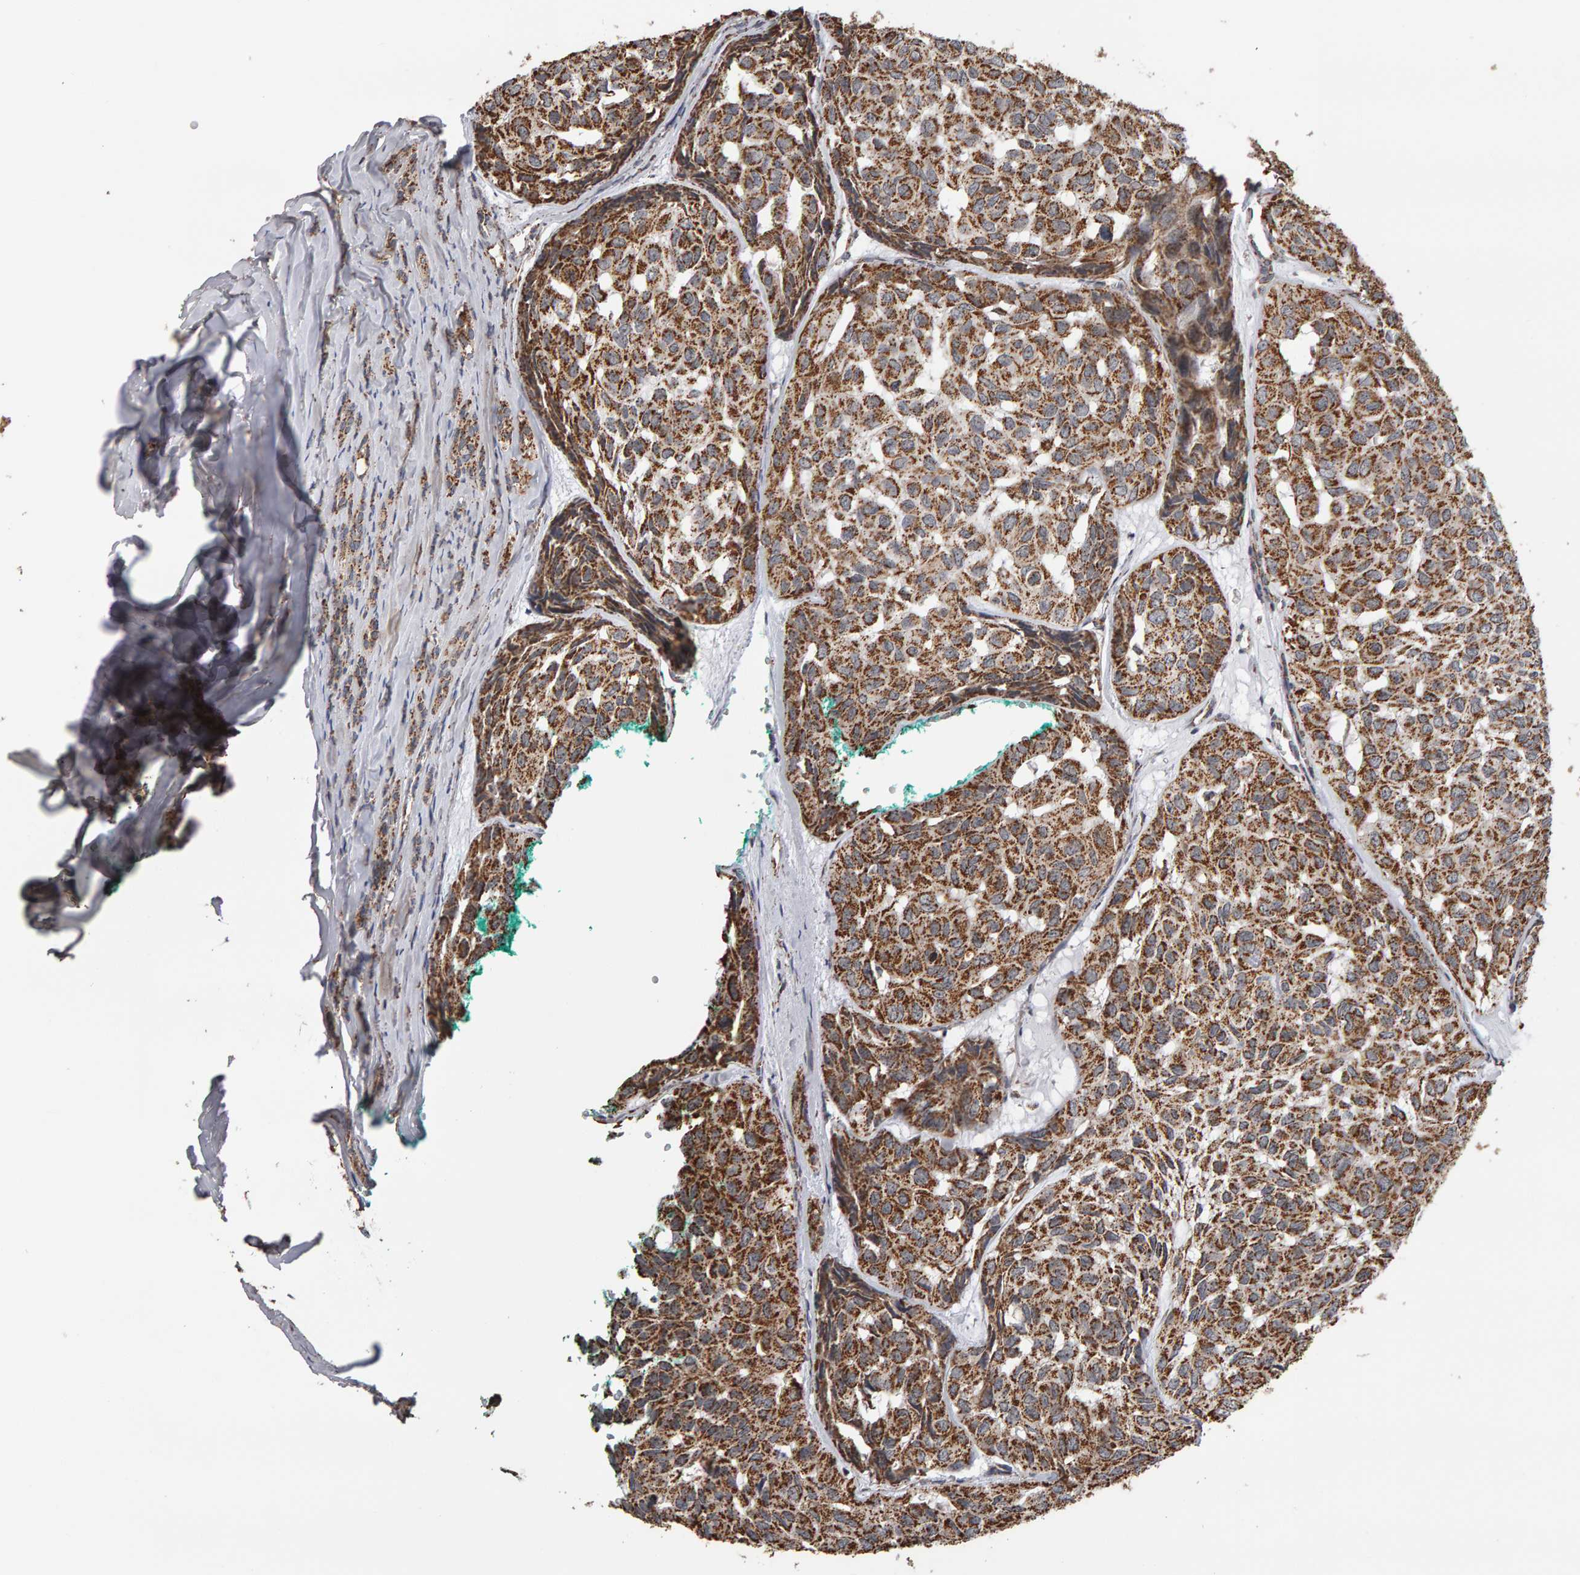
{"staining": {"intensity": "strong", "quantity": ">75%", "location": "cytoplasmic/membranous"}, "tissue": "head and neck cancer", "cell_type": "Tumor cells", "image_type": "cancer", "snomed": [{"axis": "morphology", "description": "Adenocarcinoma, NOS"}, {"axis": "topography", "description": "Salivary gland, NOS"}, {"axis": "topography", "description": "Head-Neck"}], "caption": "The micrograph shows staining of head and neck cancer, revealing strong cytoplasmic/membranous protein positivity (brown color) within tumor cells.", "gene": "TOM1L1", "patient": {"sex": "female", "age": 76}}